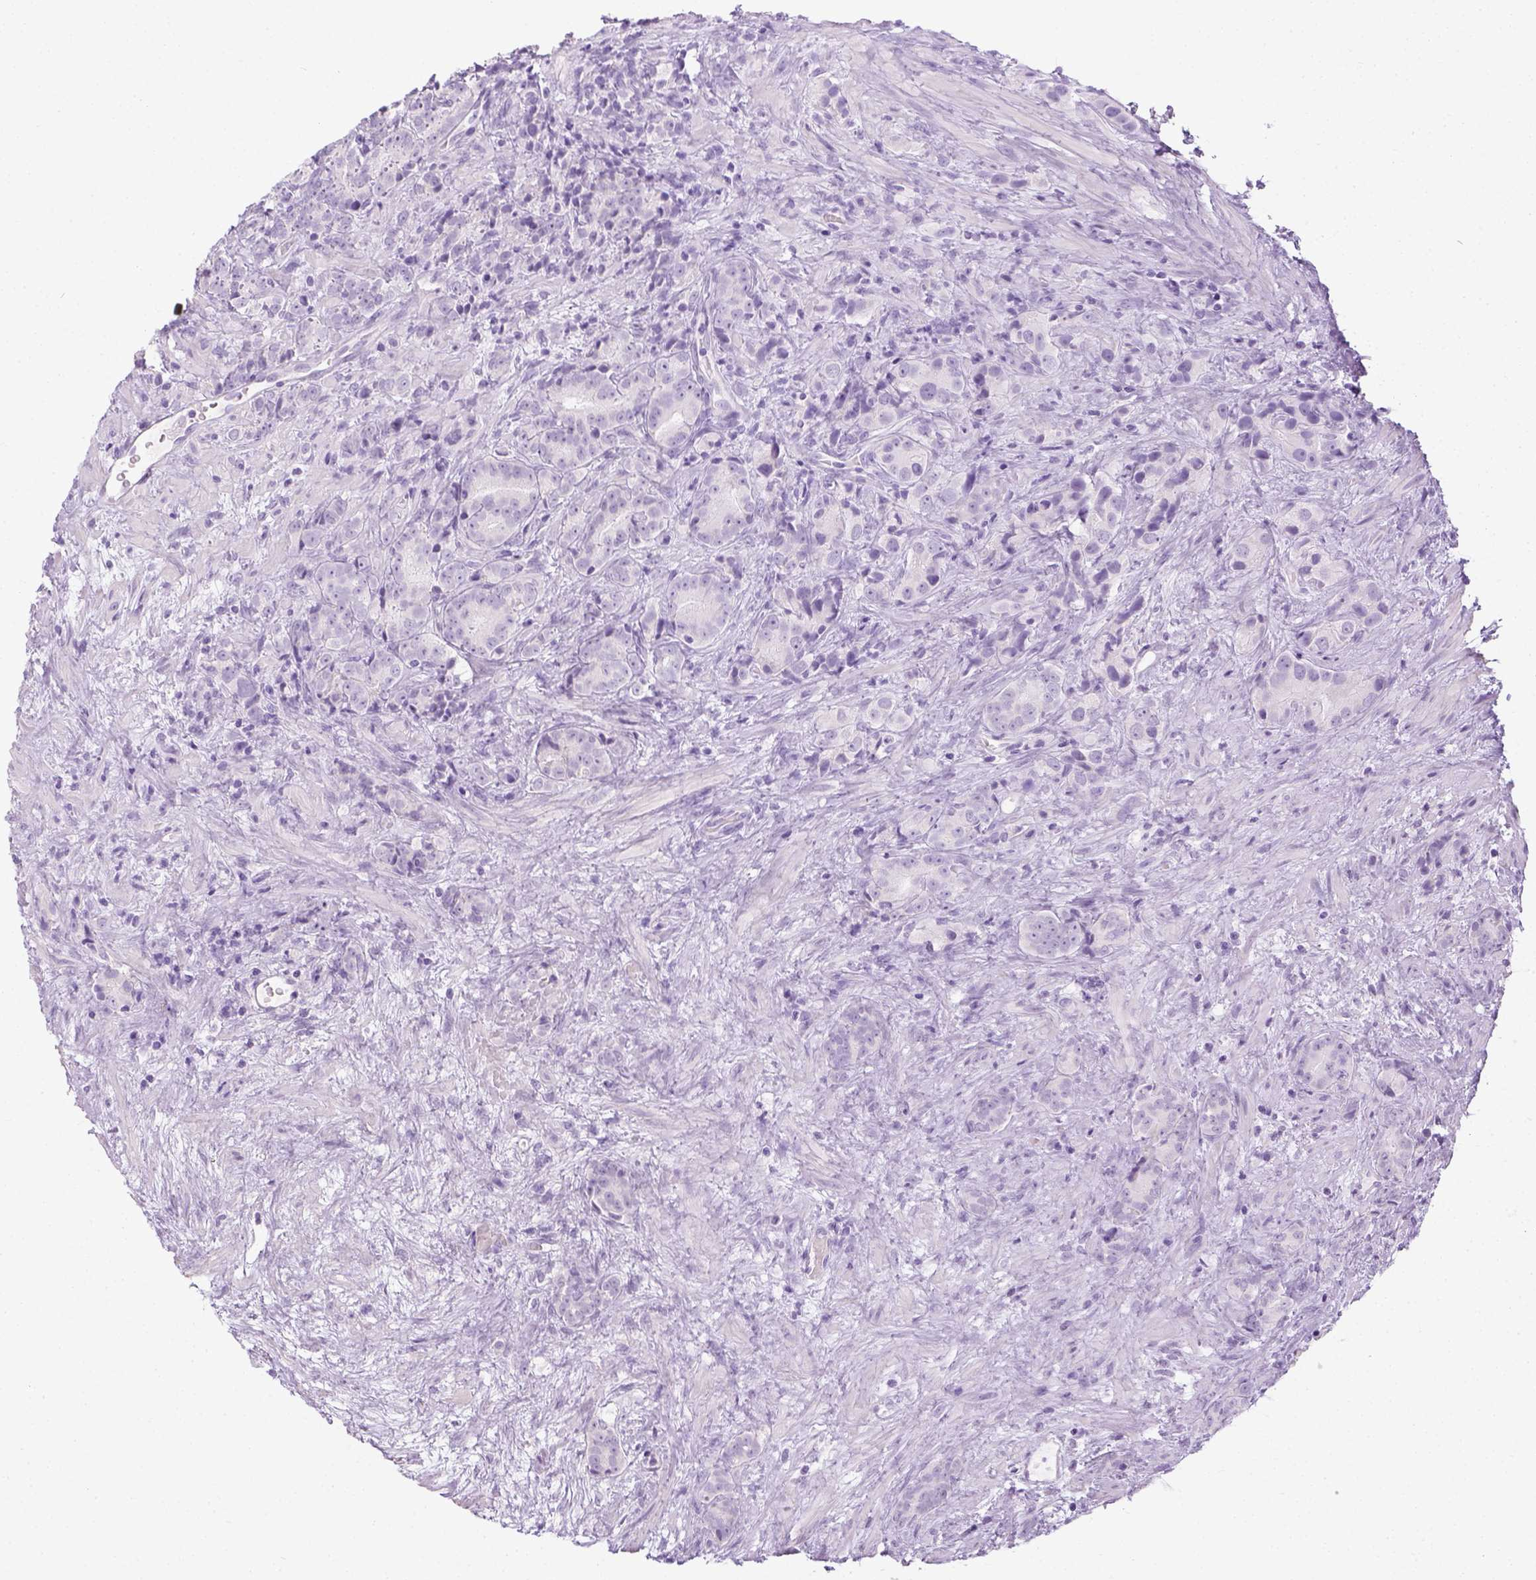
{"staining": {"intensity": "negative", "quantity": "none", "location": "none"}, "tissue": "prostate cancer", "cell_type": "Tumor cells", "image_type": "cancer", "snomed": [{"axis": "morphology", "description": "Adenocarcinoma, High grade"}, {"axis": "topography", "description": "Prostate"}], "caption": "This is an IHC photomicrograph of prostate cancer. There is no staining in tumor cells.", "gene": "LGSN", "patient": {"sex": "male", "age": 90}}